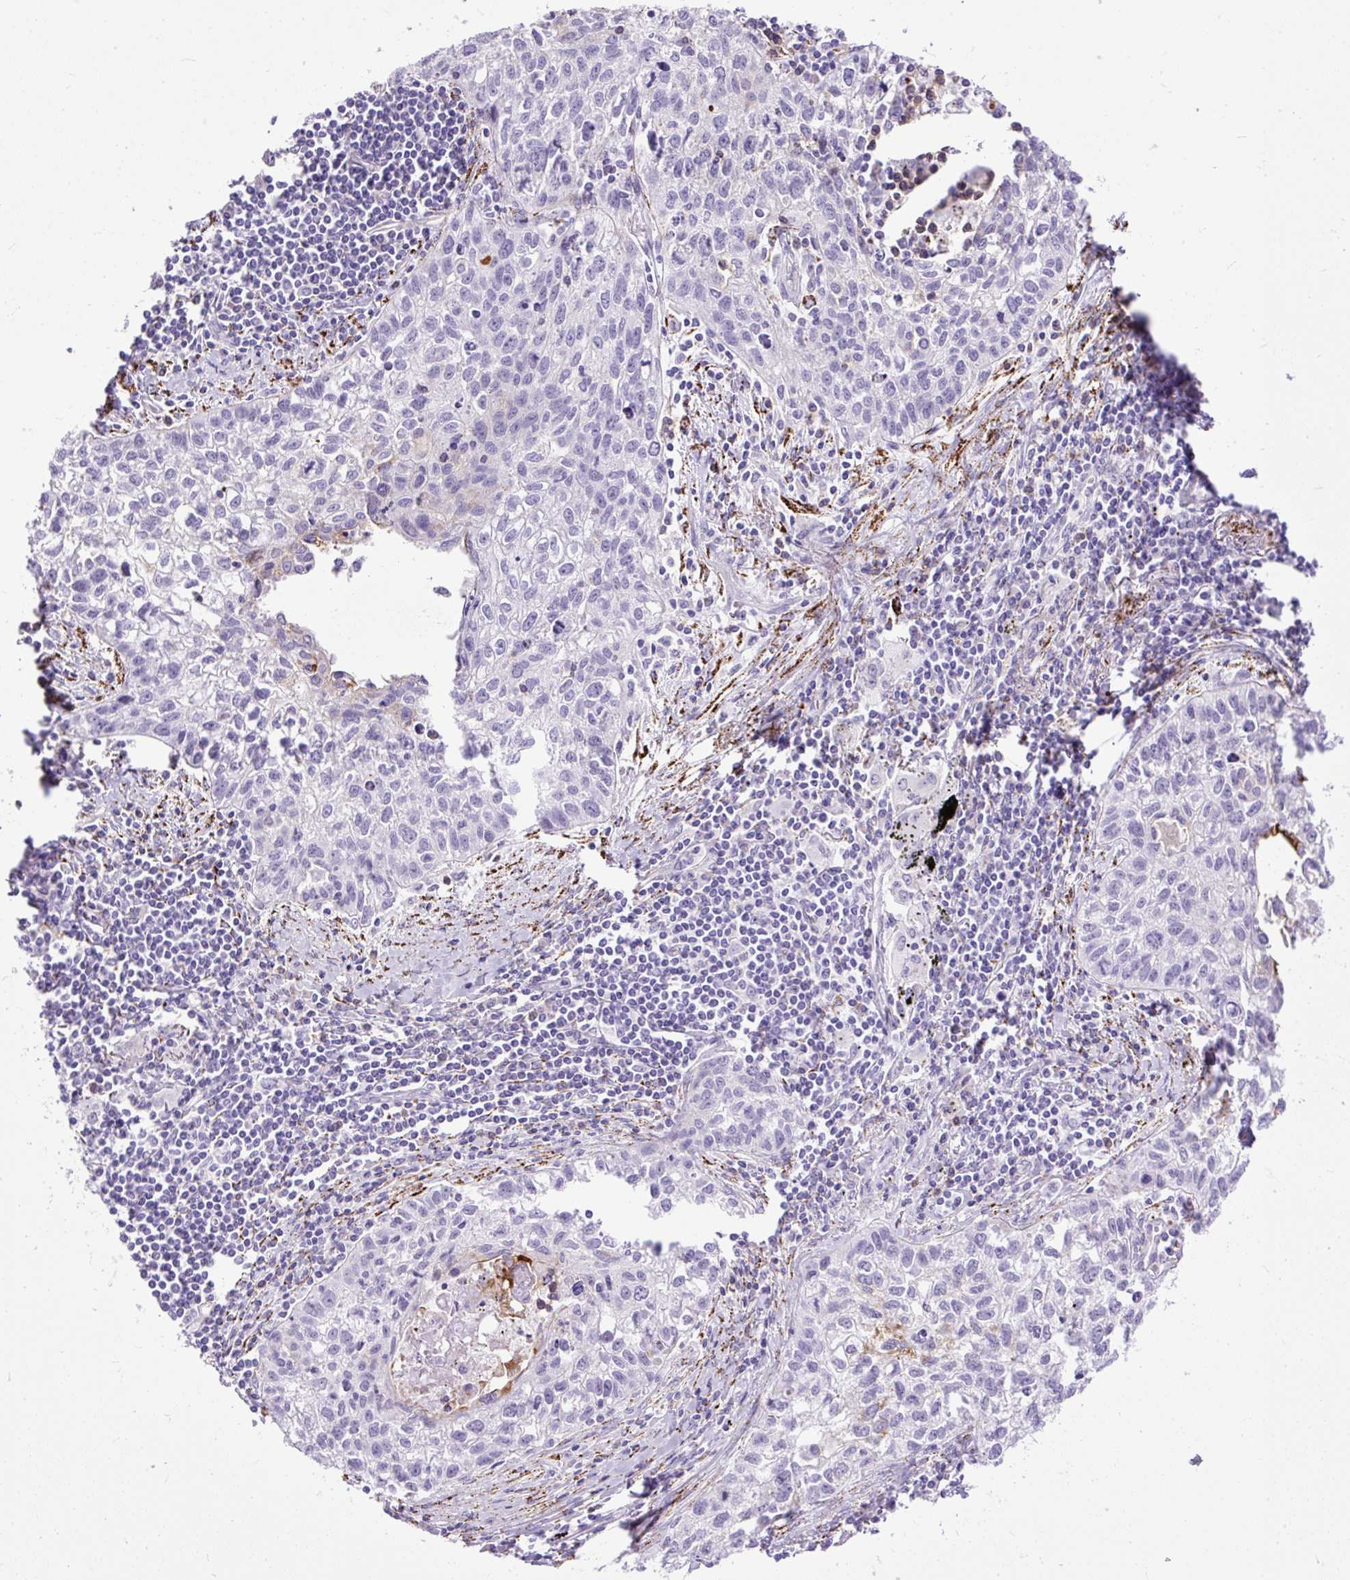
{"staining": {"intensity": "negative", "quantity": "none", "location": "none"}, "tissue": "lung cancer", "cell_type": "Tumor cells", "image_type": "cancer", "snomed": [{"axis": "morphology", "description": "Squamous cell carcinoma, NOS"}, {"axis": "topography", "description": "Lung"}], "caption": "A micrograph of human lung cancer (squamous cell carcinoma) is negative for staining in tumor cells.", "gene": "ZNF256", "patient": {"sex": "male", "age": 74}}